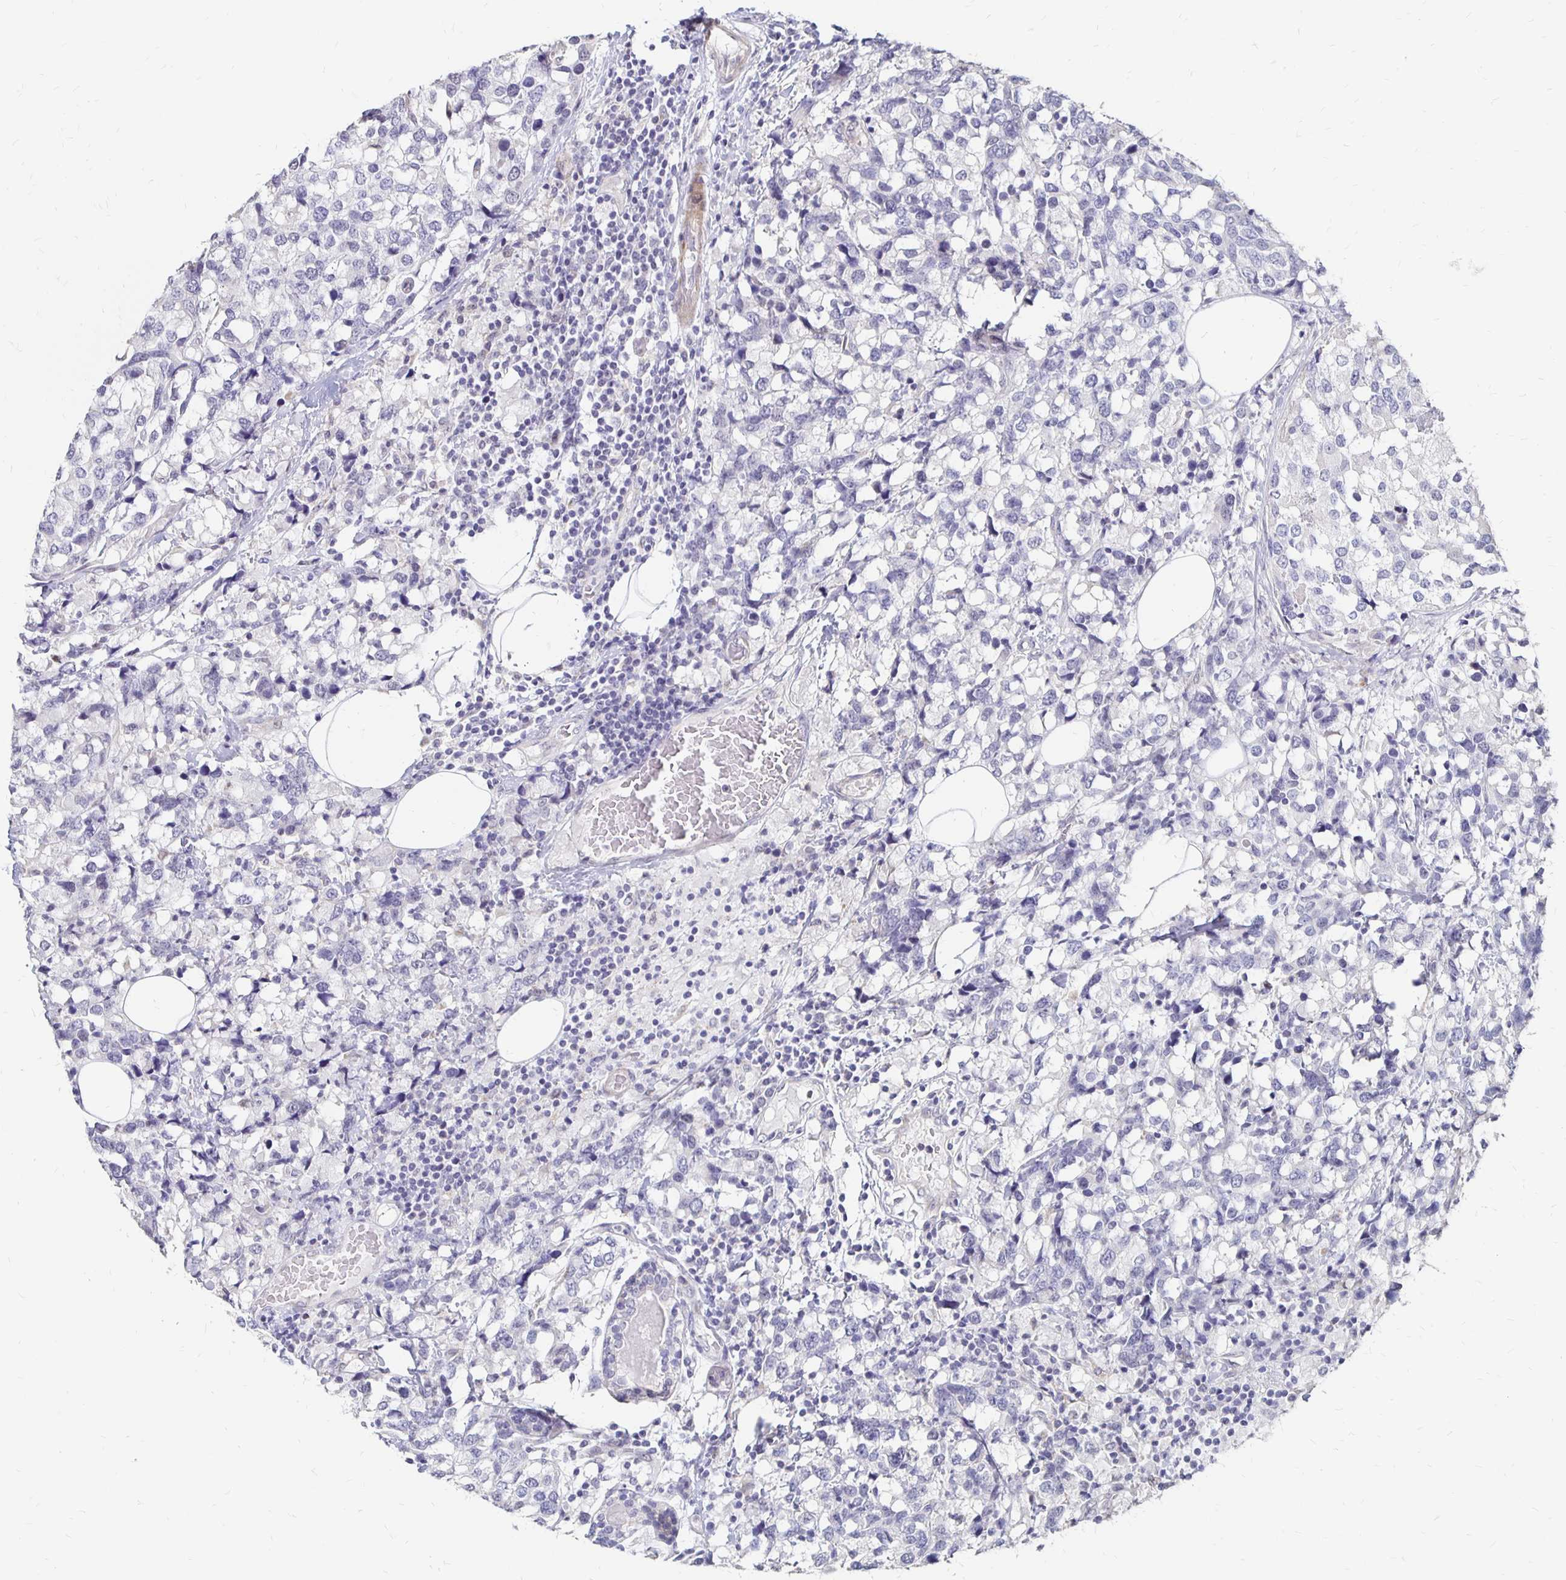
{"staining": {"intensity": "negative", "quantity": "none", "location": "none"}, "tissue": "breast cancer", "cell_type": "Tumor cells", "image_type": "cancer", "snomed": [{"axis": "morphology", "description": "Lobular carcinoma"}, {"axis": "topography", "description": "Breast"}], "caption": "This histopathology image is of breast lobular carcinoma stained with IHC to label a protein in brown with the nuclei are counter-stained blue. There is no expression in tumor cells. The staining was performed using DAB (3,3'-diaminobenzidine) to visualize the protein expression in brown, while the nuclei were stained in blue with hematoxylin (Magnification: 20x).", "gene": "ATOSB", "patient": {"sex": "female", "age": 59}}